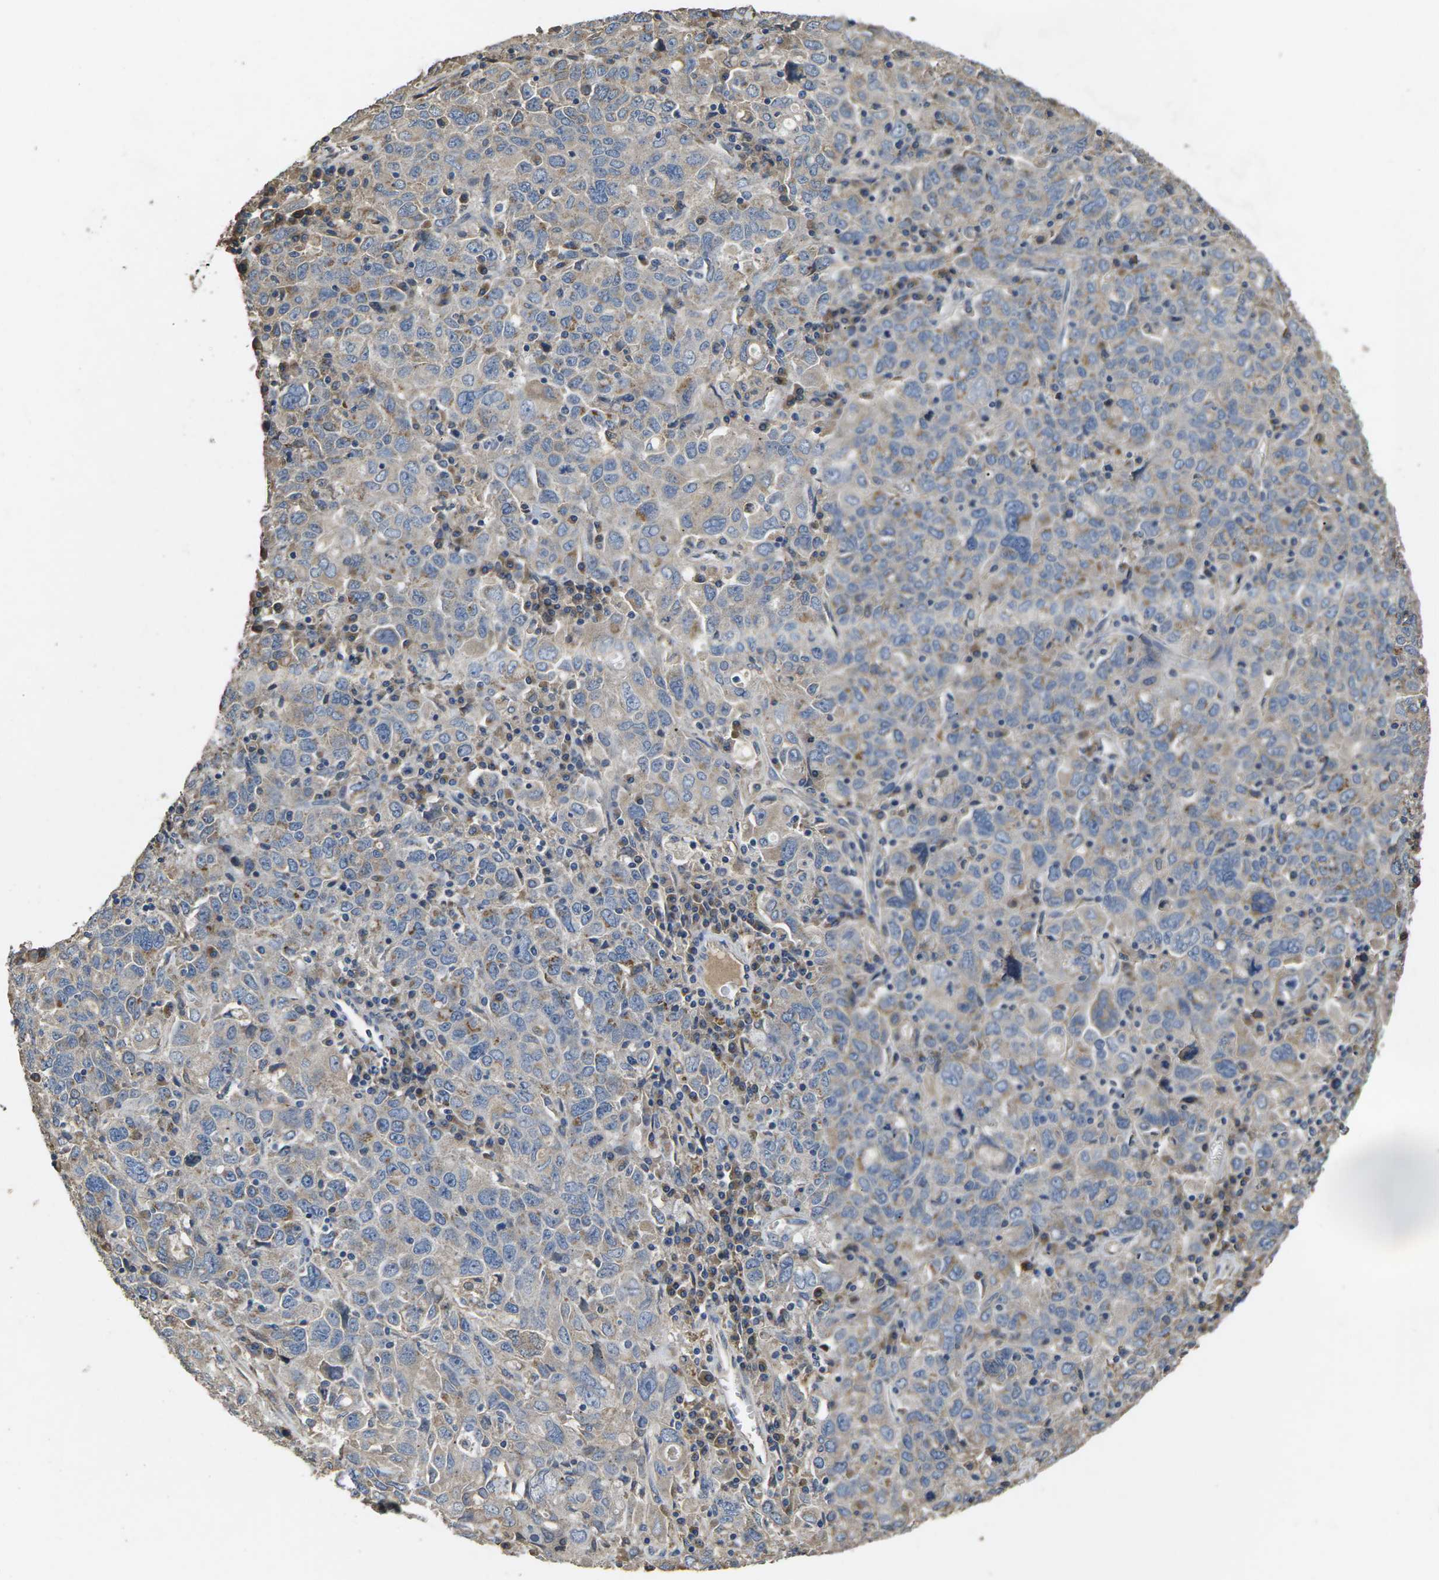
{"staining": {"intensity": "negative", "quantity": "none", "location": "none"}, "tissue": "ovarian cancer", "cell_type": "Tumor cells", "image_type": "cancer", "snomed": [{"axis": "morphology", "description": "Carcinoma, endometroid"}, {"axis": "topography", "description": "Ovary"}], "caption": "There is no significant positivity in tumor cells of ovarian cancer. (Brightfield microscopy of DAB IHC at high magnification).", "gene": "B4GAT1", "patient": {"sex": "female", "age": 62}}